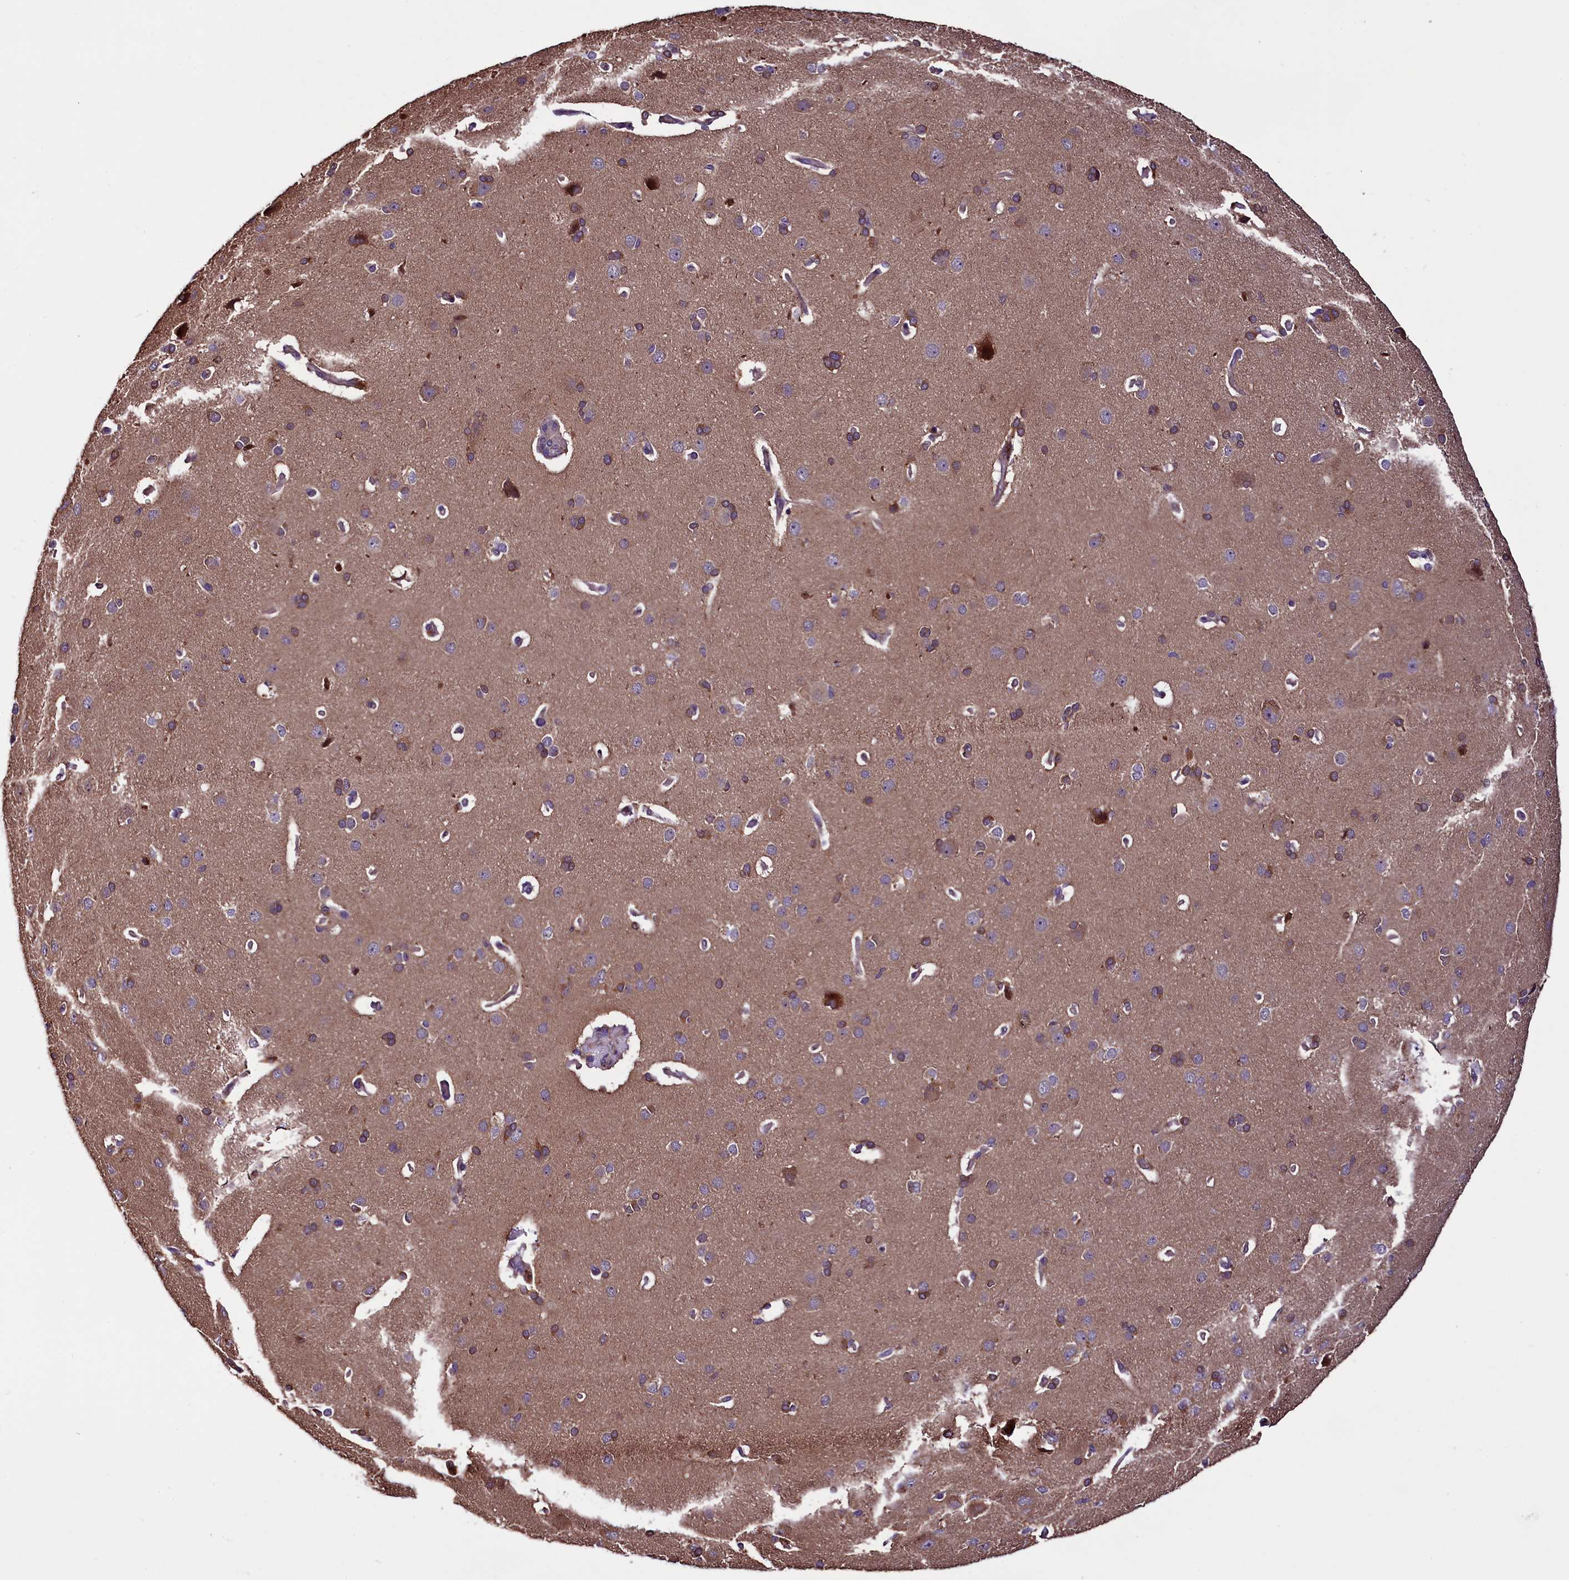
{"staining": {"intensity": "weak", "quantity": "25%-75%", "location": "cytoplasmic/membranous"}, "tissue": "cerebral cortex", "cell_type": "Endothelial cells", "image_type": "normal", "snomed": [{"axis": "morphology", "description": "Normal tissue, NOS"}, {"axis": "topography", "description": "Cerebral cortex"}], "caption": "The image shows immunohistochemical staining of benign cerebral cortex. There is weak cytoplasmic/membranous staining is seen in approximately 25%-75% of endothelial cells. Immunohistochemistry (ihc) stains the protein in brown and the nuclei are stained blue.", "gene": "RPUSD2", "patient": {"sex": "male", "age": 62}}